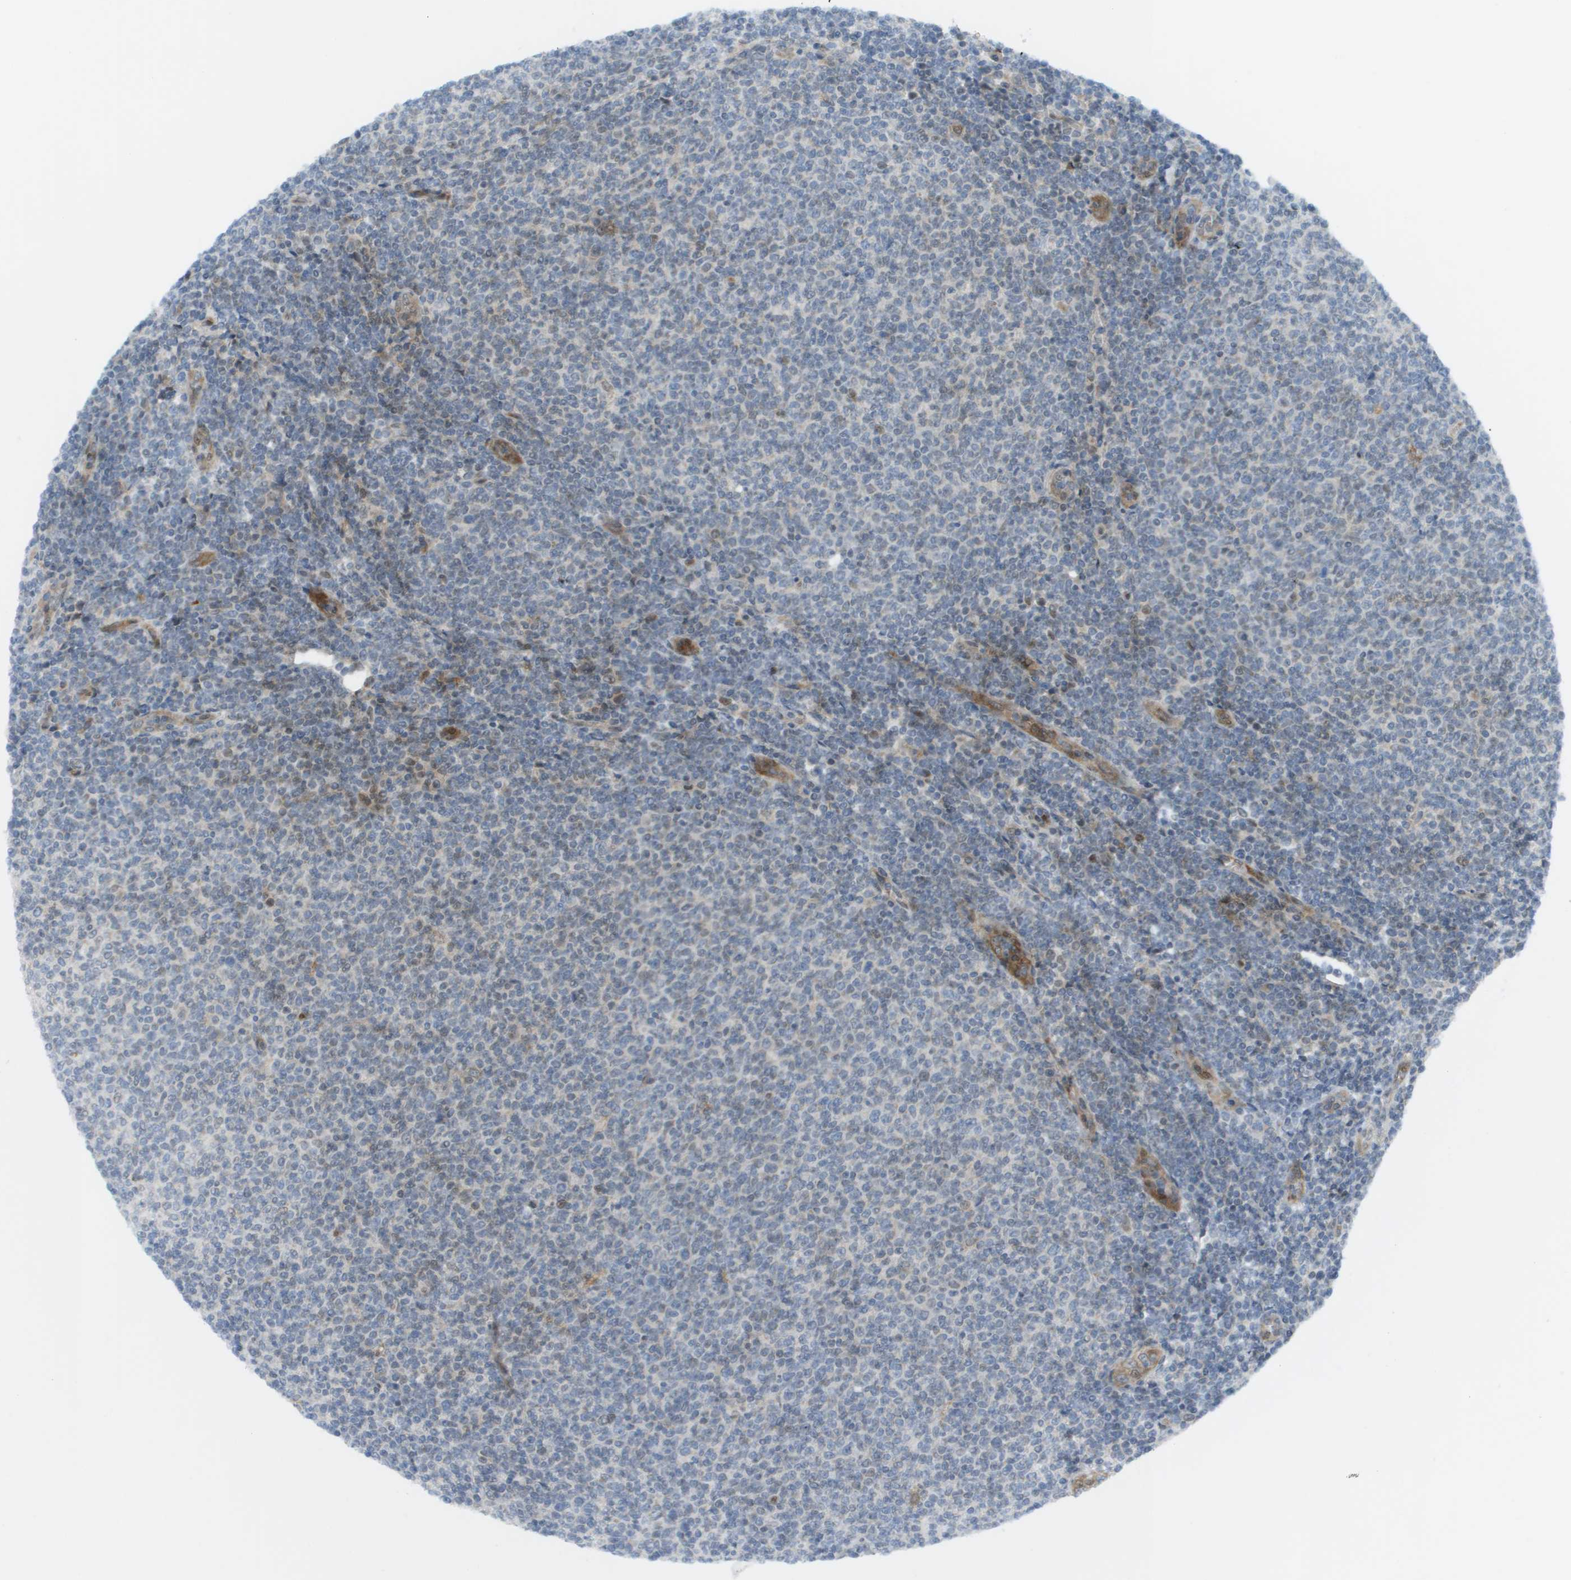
{"staining": {"intensity": "weak", "quantity": "<25%", "location": "nuclear"}, "tissue": "lymphoma", "cell_type": "Tumor cells", "image_type": "cancer", "snomed": [{"axis": "morphology", "description": "Malignant lymphoma, non-Hodgkin's type, Low grade"}, {"axis": "topography", "description": "Lymph node"}], "caption": "The image exhibits no significant expression in tumor cells of malignant lymphoma, non-Hodgkin's type (low-grade). (DAB immunohistochemistry visualized using brightfield microscopy, high magnification).", "gene": "CACNB4", "patient": {"sex": "male", "age": 66}}